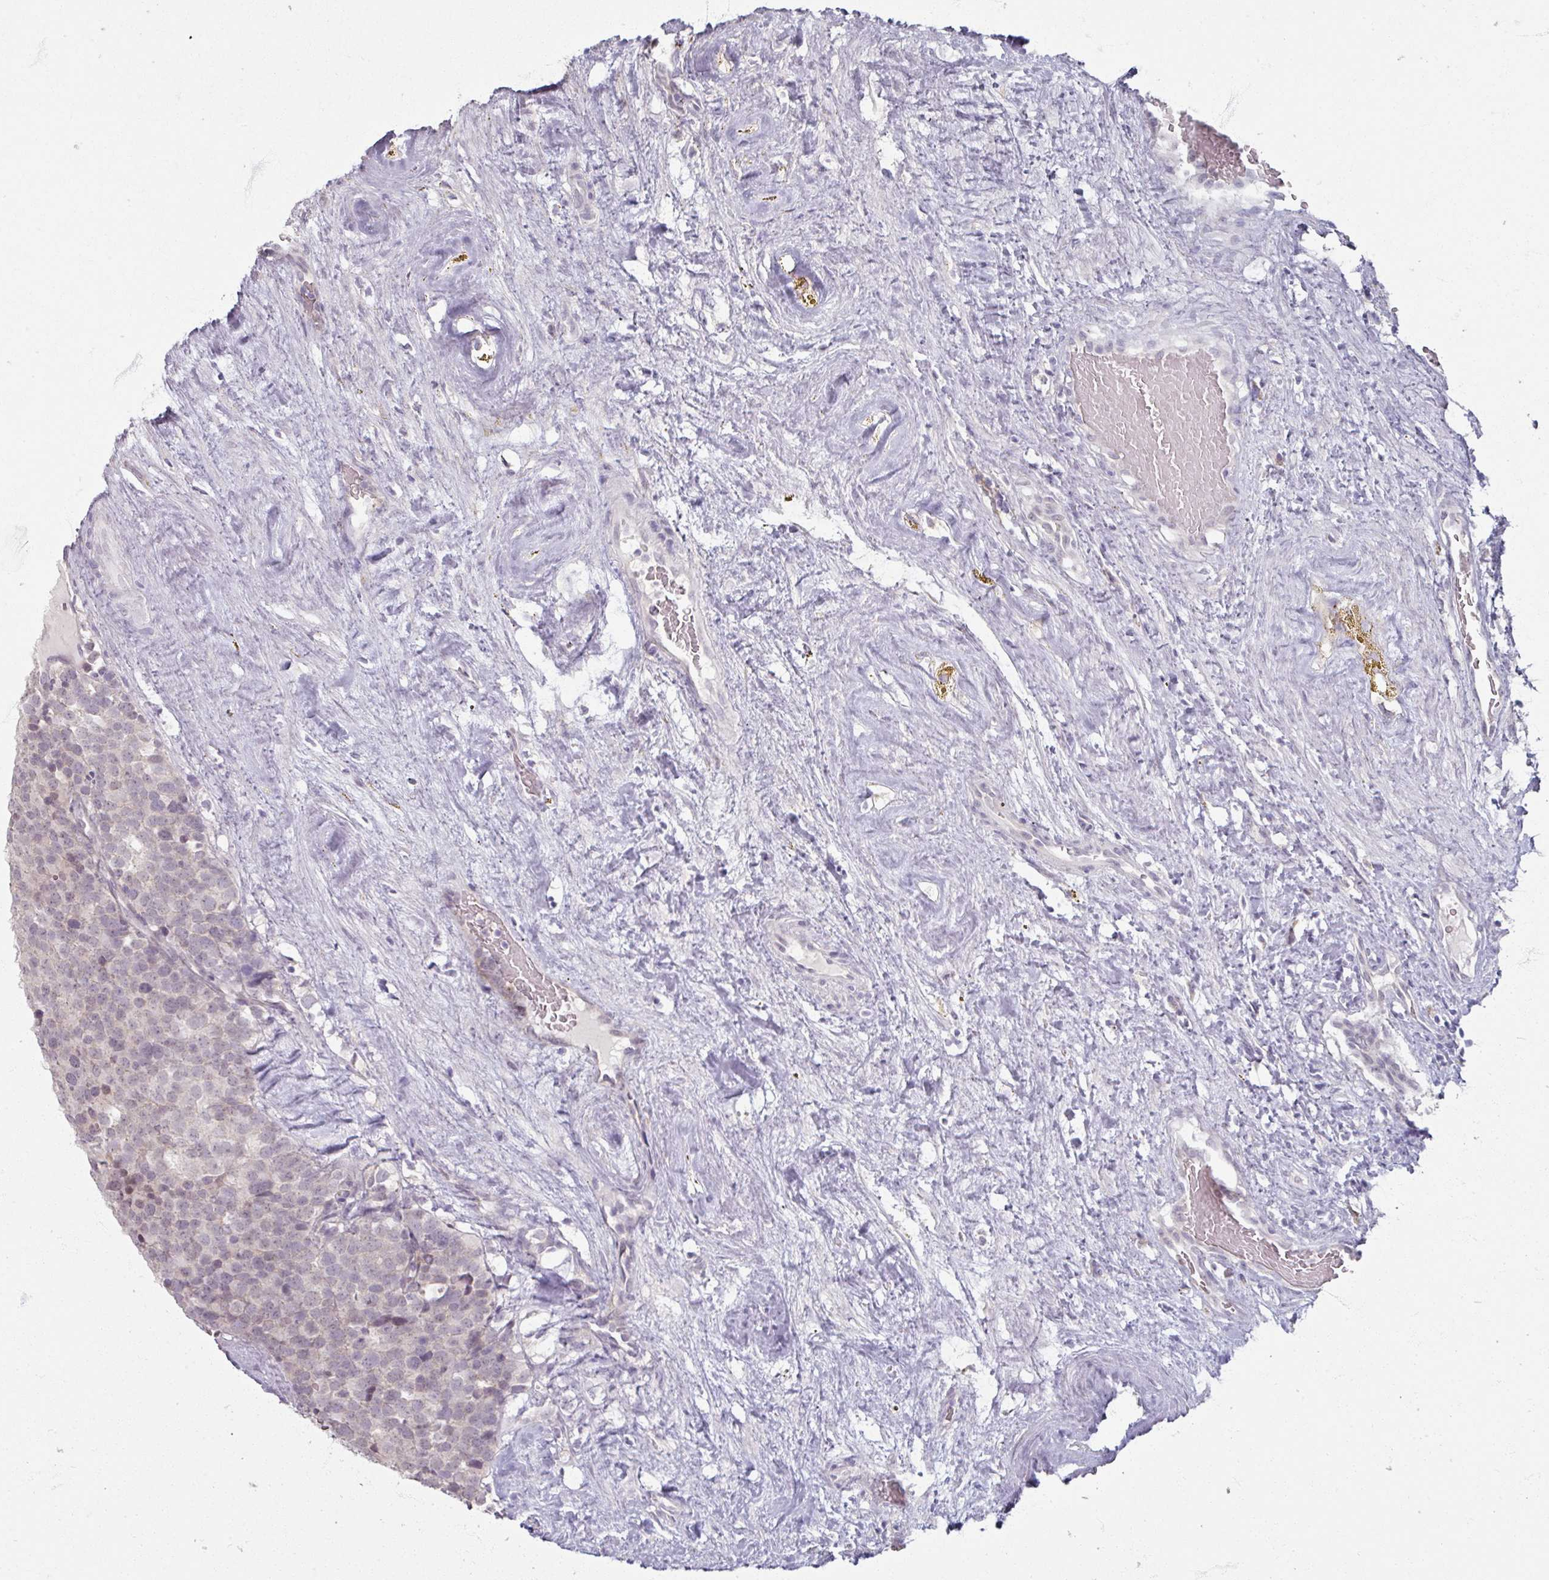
{"staining": {"intensity": "negative", "quantity": "none", "location": "none"}, "tissue": "testis cancer", "cell_type": "Tumor cells", "image_type": "cancer", "snomed": [{"axis": "morphology", "description": "Seminoma, NOS"}, {"axis": "topography", "description": "Testis"}], "caption": "The immunohistochemistry histopathology image has no significant expression in tumor cells of testis cancer tissue. (Brightfield microscopy of DAB IHC at high magnification).", "gene": "SOX11", "patient": {"sex": "male", "age": 71}}